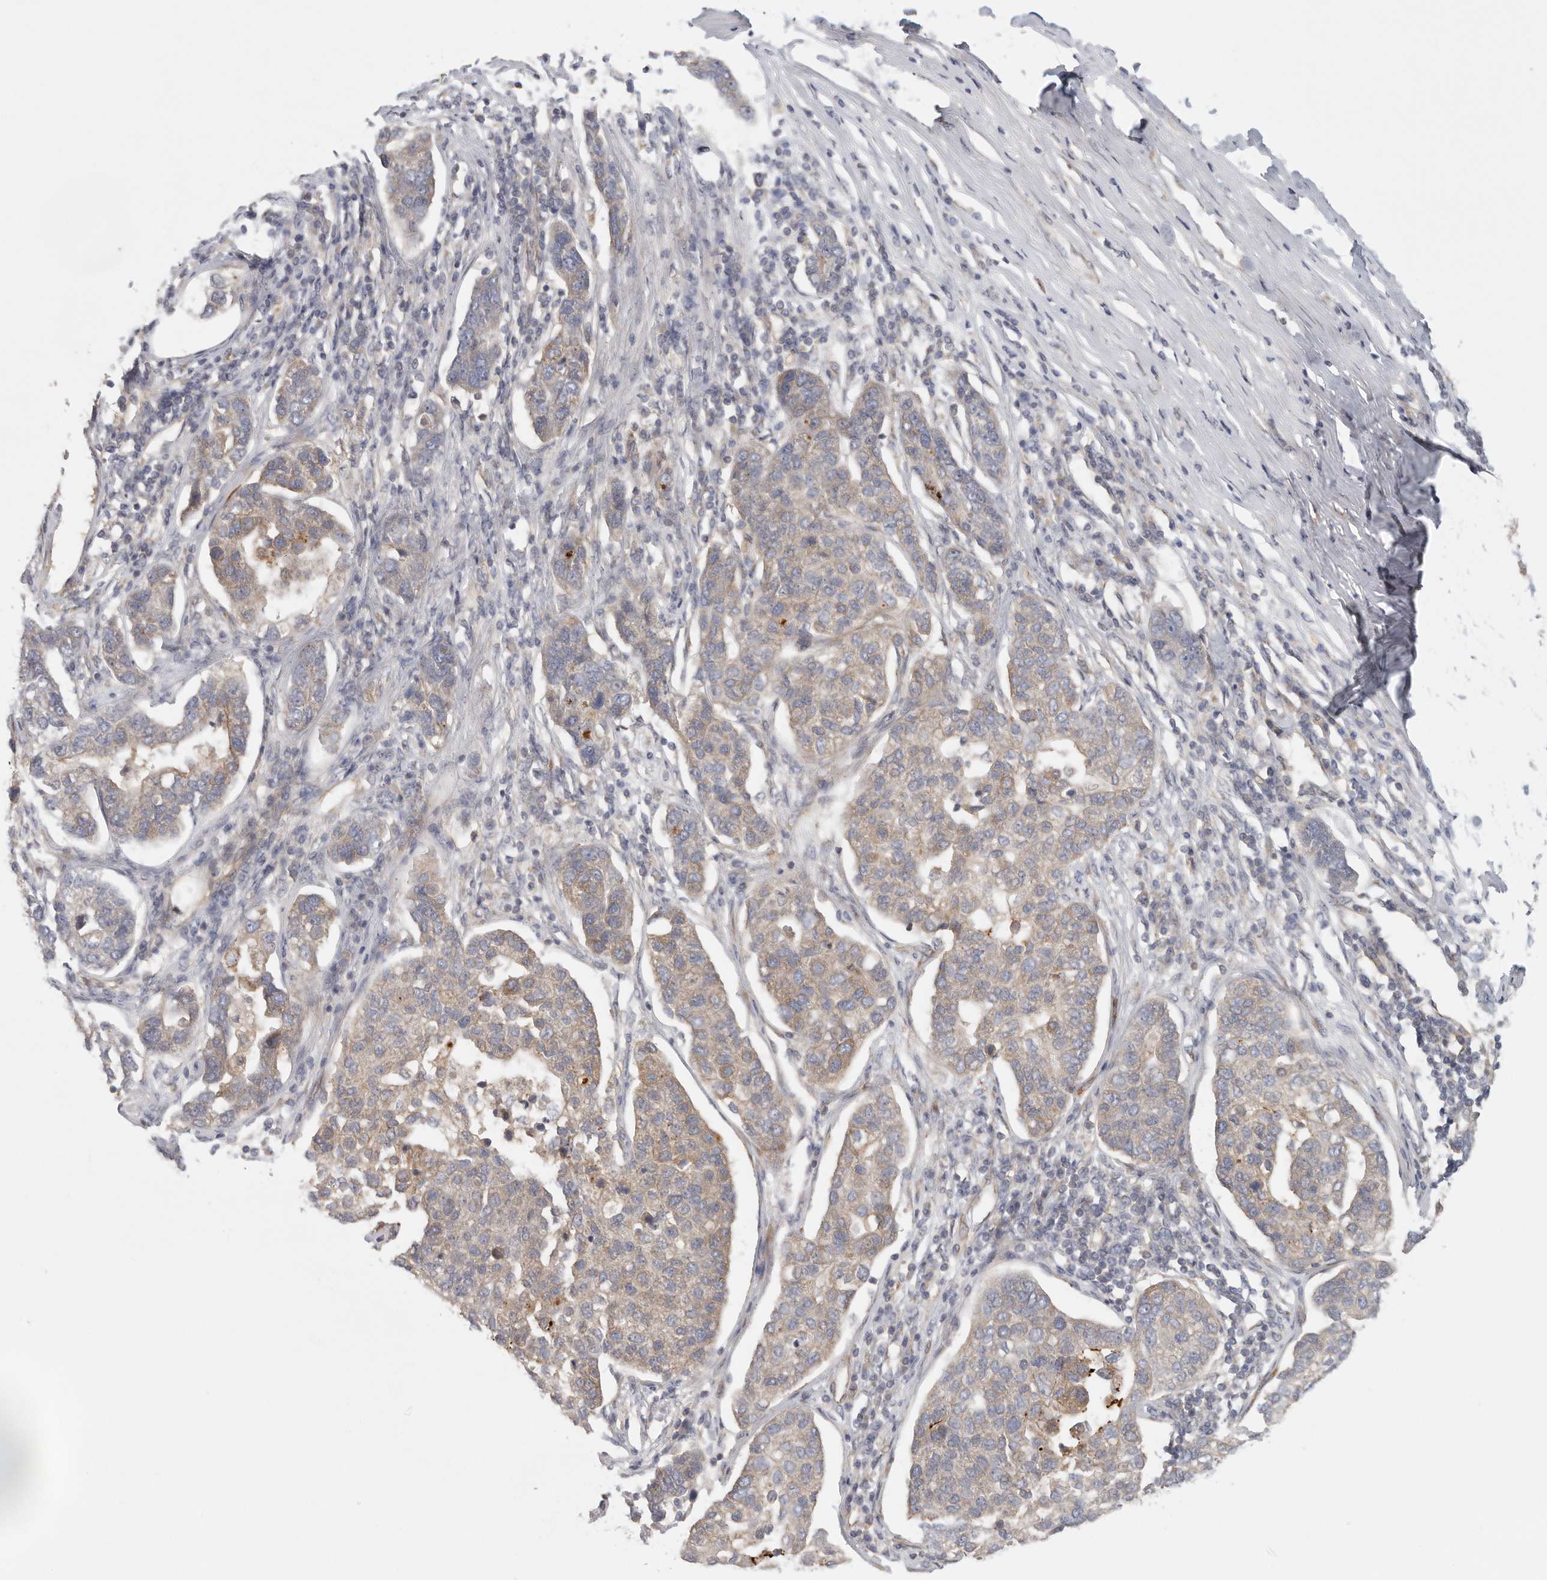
{"staining": {"intensity": "negative", "quantity": "none", "location": "none"}, "tissue": "pancreatic cancer", "cell_type": "Tumor cells", "image_type": "cancer", "snomed": [{"axis": "morphology", "description": "Adenocarcinoma, NOS"}, {"axis": "topography", "description": "Pancreas"}], "caption": "Immunohistochemistry (IHC) photomicrograph of pancreatic cancer stained for a protein (brown), which displays no staining in tumor cells.", "gene": "BCAP29", "patient": {"sex": "female", "age": 61}}